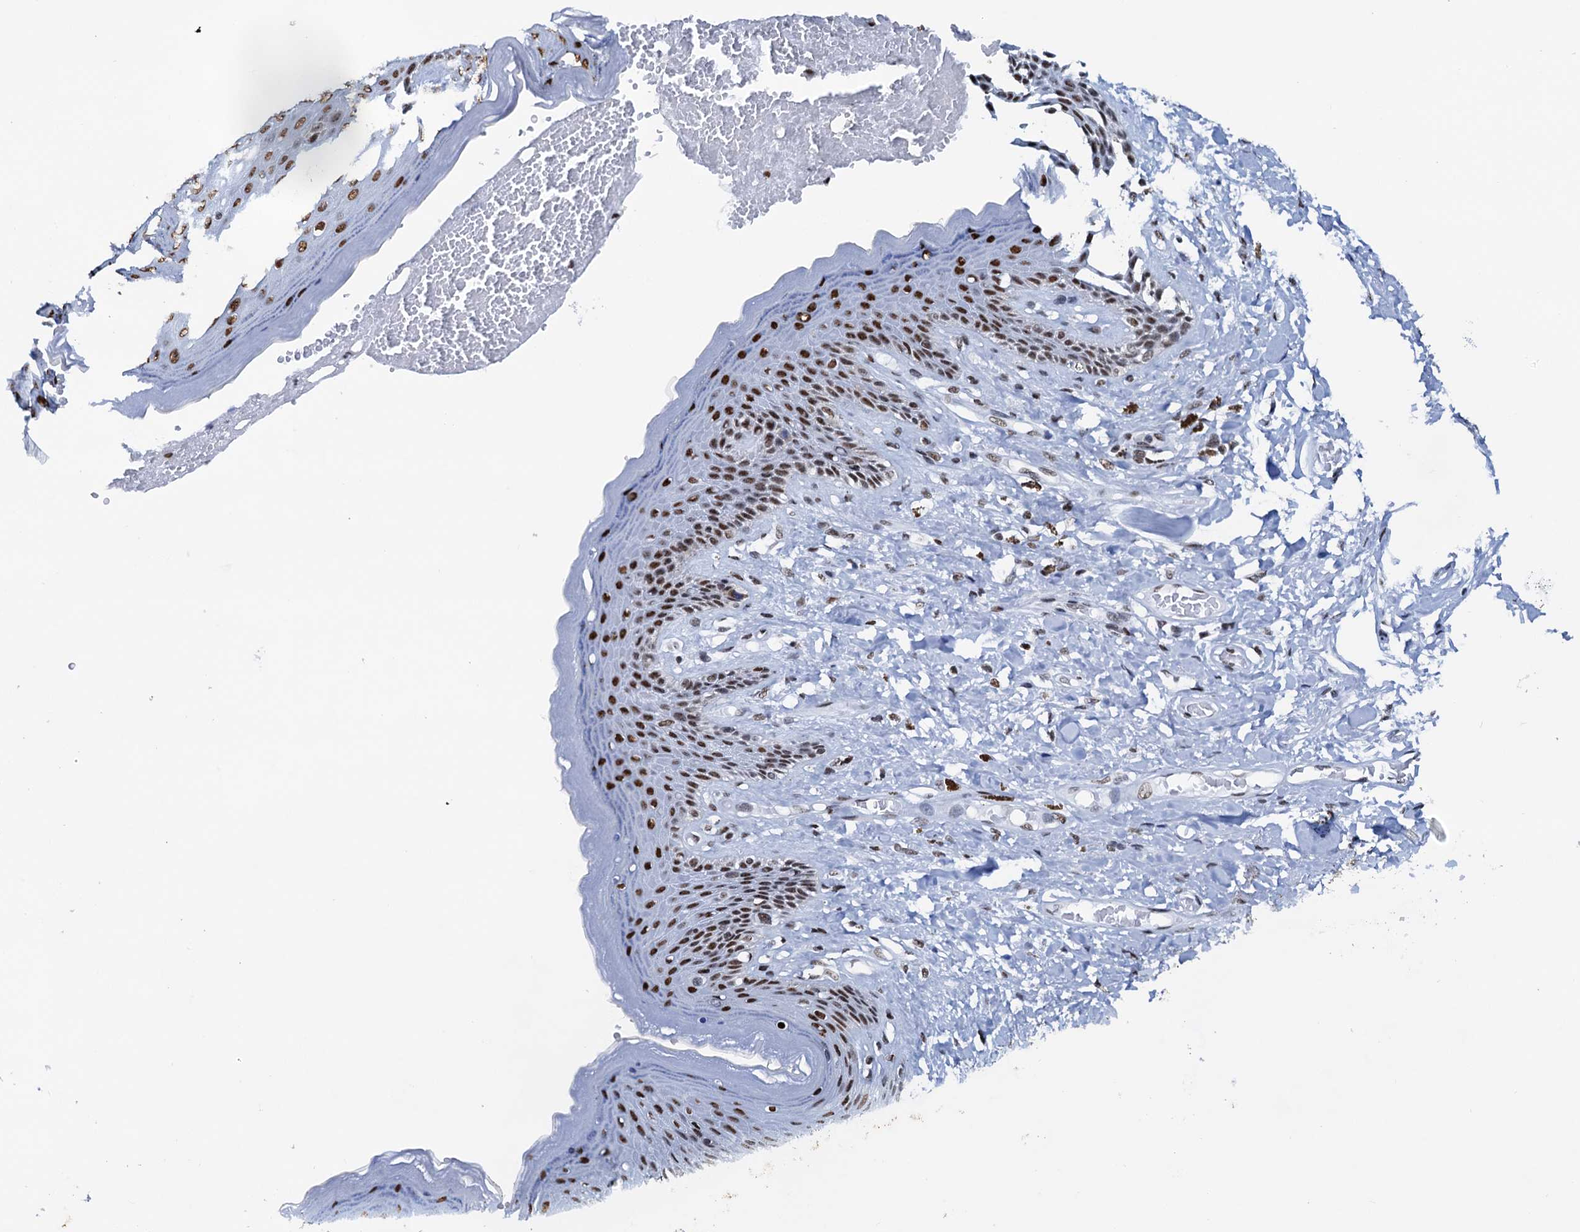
{"staining": {"intensity": "strong", "quantity": ">75%", "location": "nuclear"}, "tissue": "skin", "cell_type": "Epidermal cells", "image_type": "normal", "snomed": [{"axis": "morphology", "description": "Normal tissue, NOS"}, {"axis": "topography", "description": "Anal"}], "caption": "The micrograph displays immunohistochemical staining of benign skin. There is strong nuclear expression is appreciated in approximately >75% of epidermal cells.", "gene": "SLTM", "patient": {"sex": "female", "age": 78}}